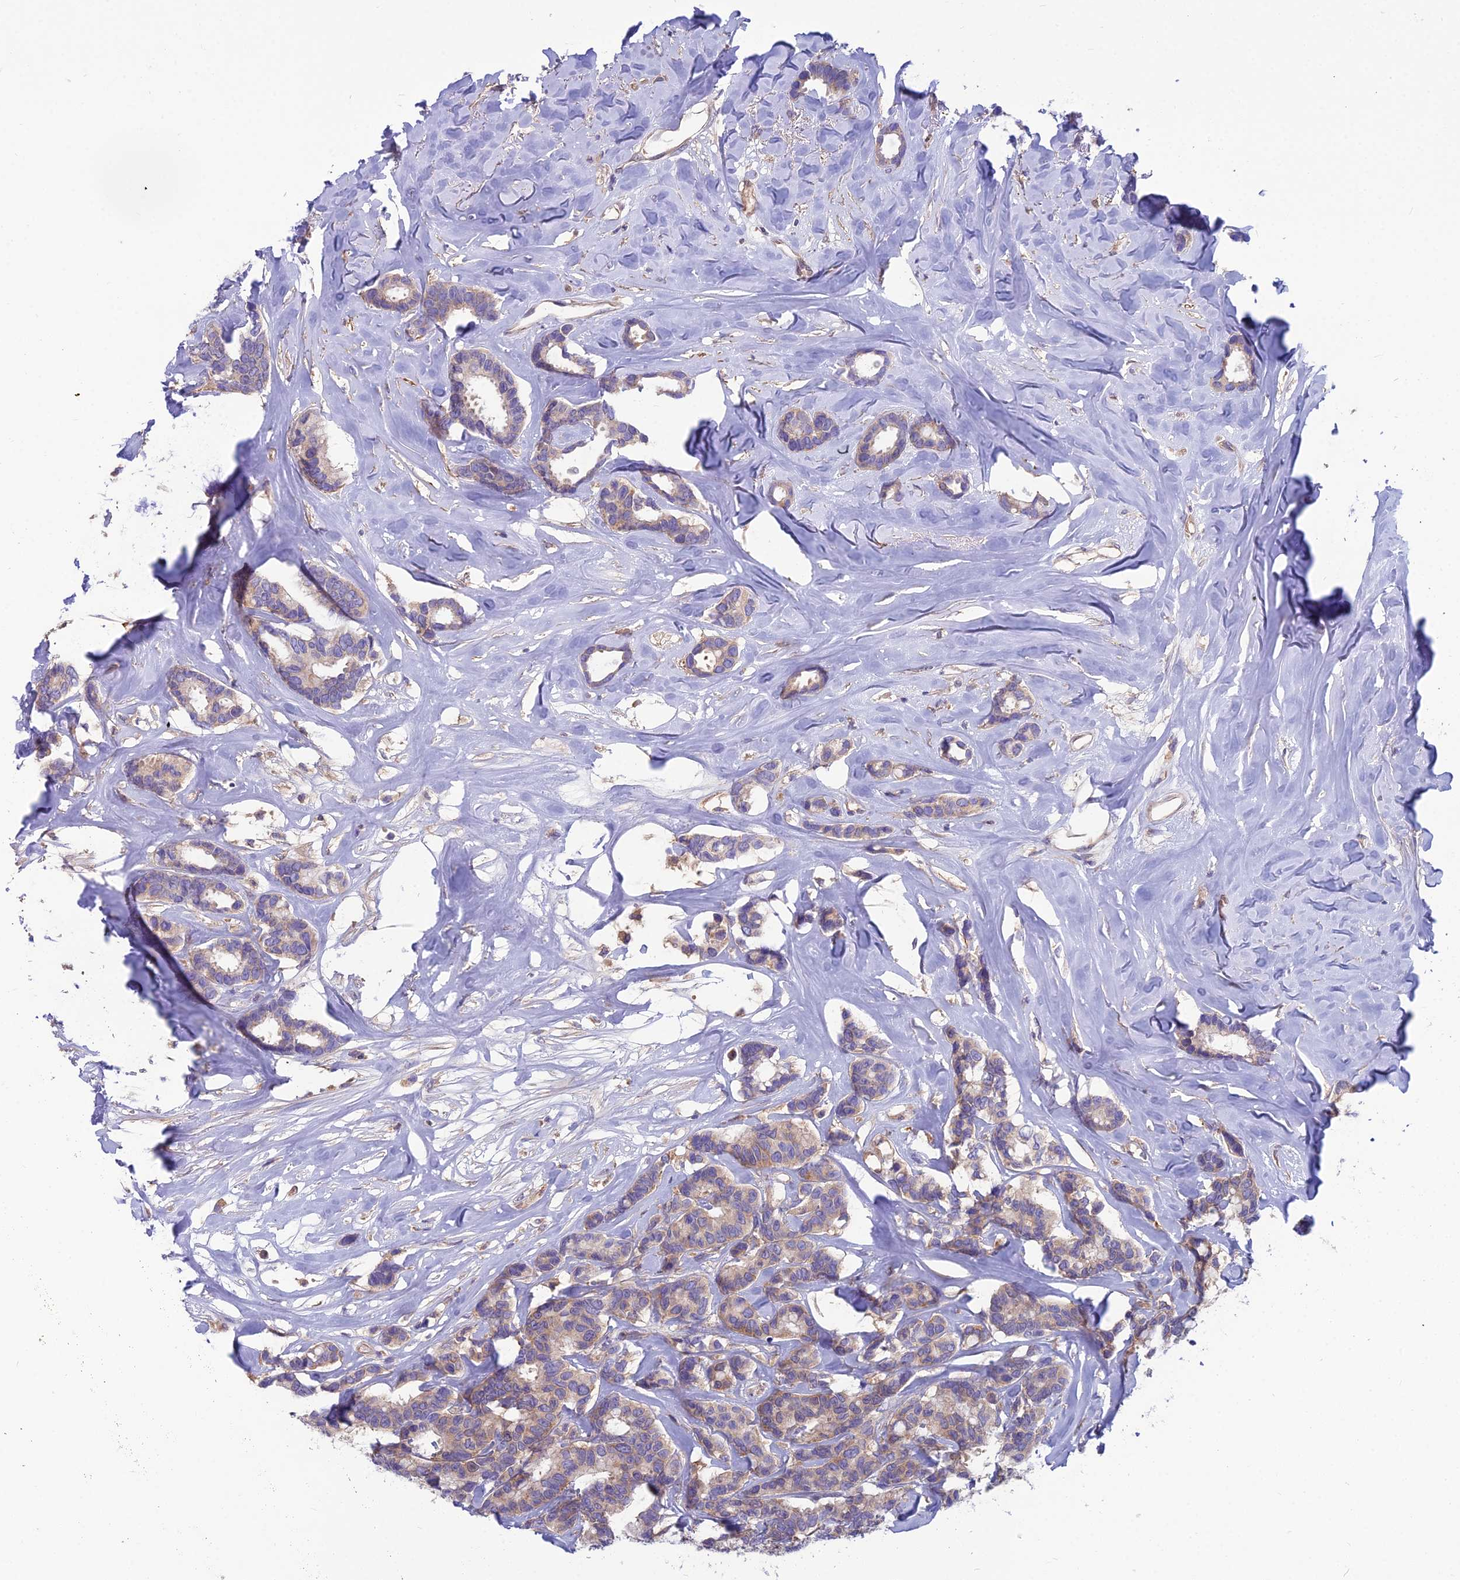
{"staining": {"intensity": "weak", "quantity": "25%-75%", "location": "cytoplasmic/membranous"}, "tissue": "breast cancer", "cell_type": "Tumor cells", "image_type": "cancer", "snomed": [{"axis": "morphology", "description": "Duct carcinoma"}, {"axis": "topography", "description": "Breast"}], "caption": "This is a micrograph of IHC staining of breast intraductal carcinoma, which shows weak positivity in the cytoplasmic/membranous of tumor cells.", "gene": "MVD", "patient": {"sex": "female", "age": 87}}